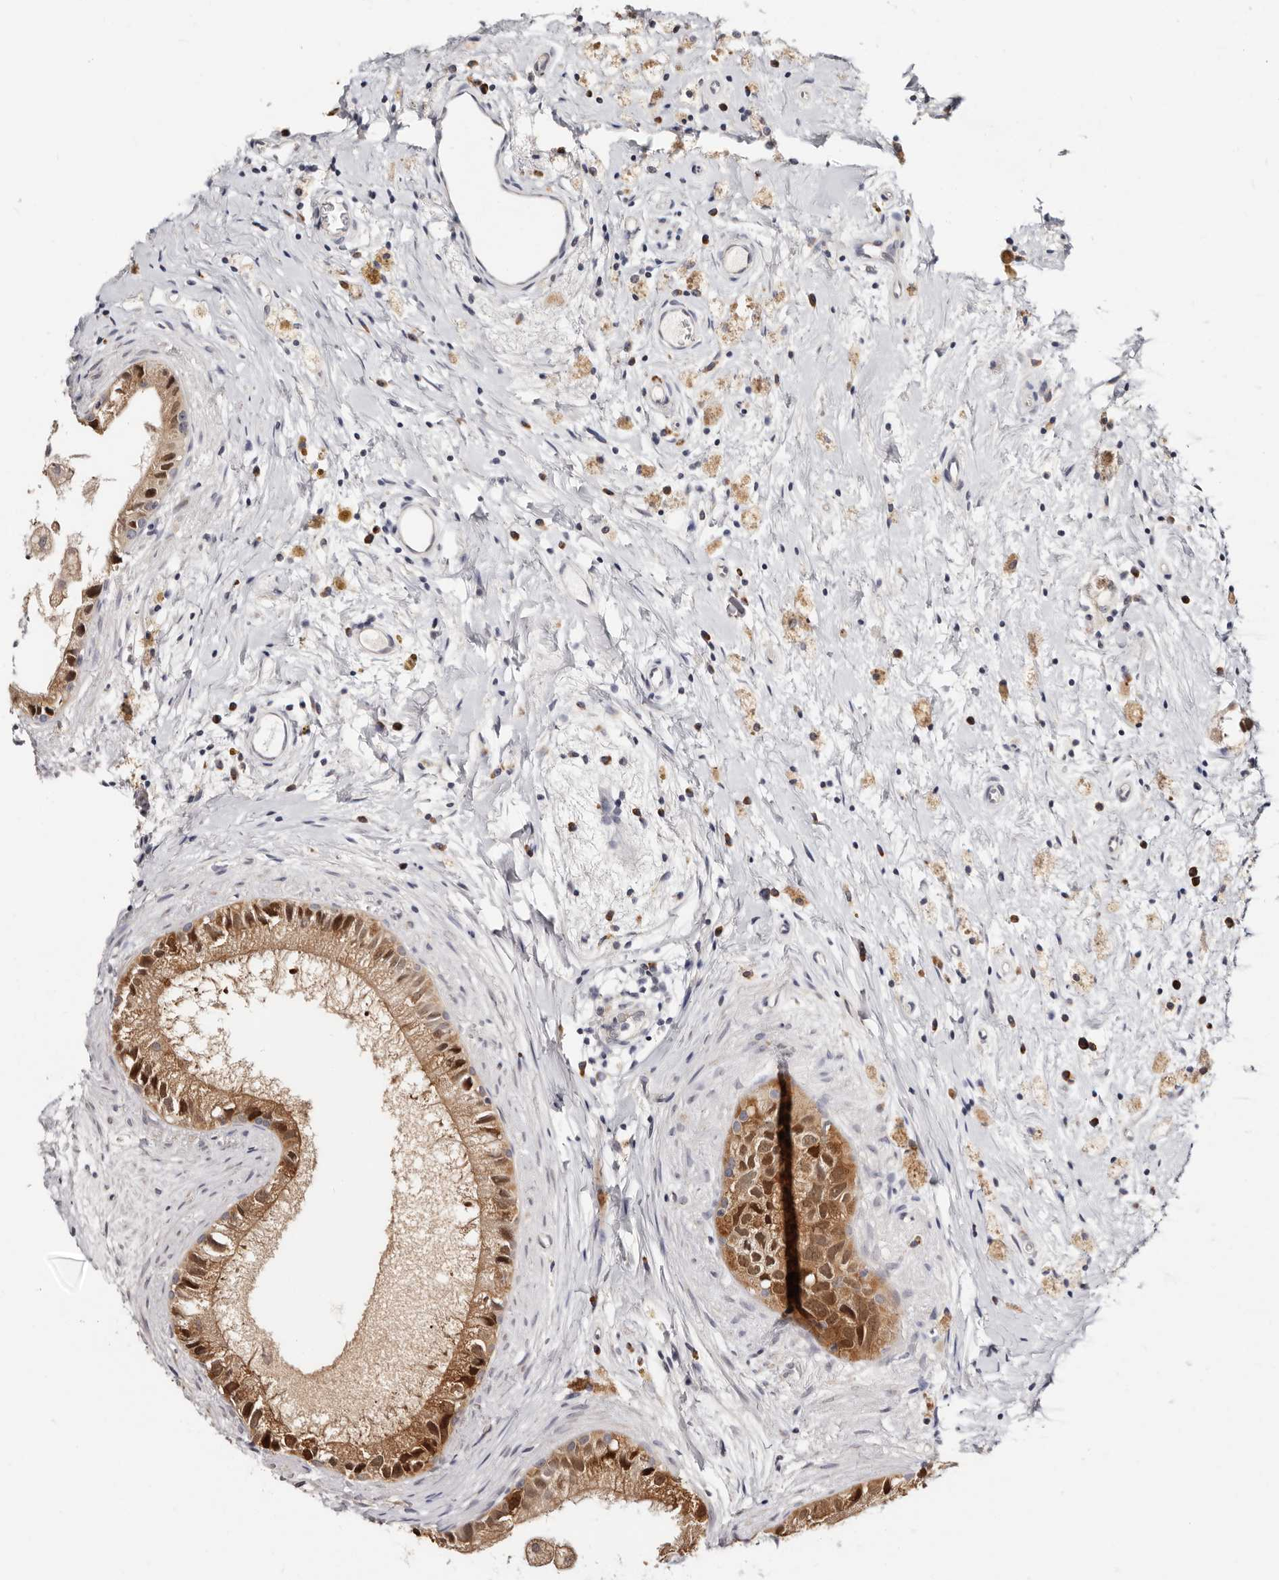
{"staining": {"intensity": "moderate", "quantity": "25%-75%", "location": "cytoplasmic/membranous,nuclear"}, "tissue": "epididymis", "cell_type": "Glandular cells", "image_type": "normal", "snomed": [{"axis": "morphology", "description": "Normal tissue, NOS"}, {"axis": "topography", "description": "Epididymis"}], "caption": "Immunohistochemistry (IHC) of normal human epididymis exhibits medium levels of moderate cytoplasmic/membranous,nuclear staining in about 25%-75% of glandular cells.", "gene": "BCL2L15", "patient": {"sex": "male", "age": 80}}